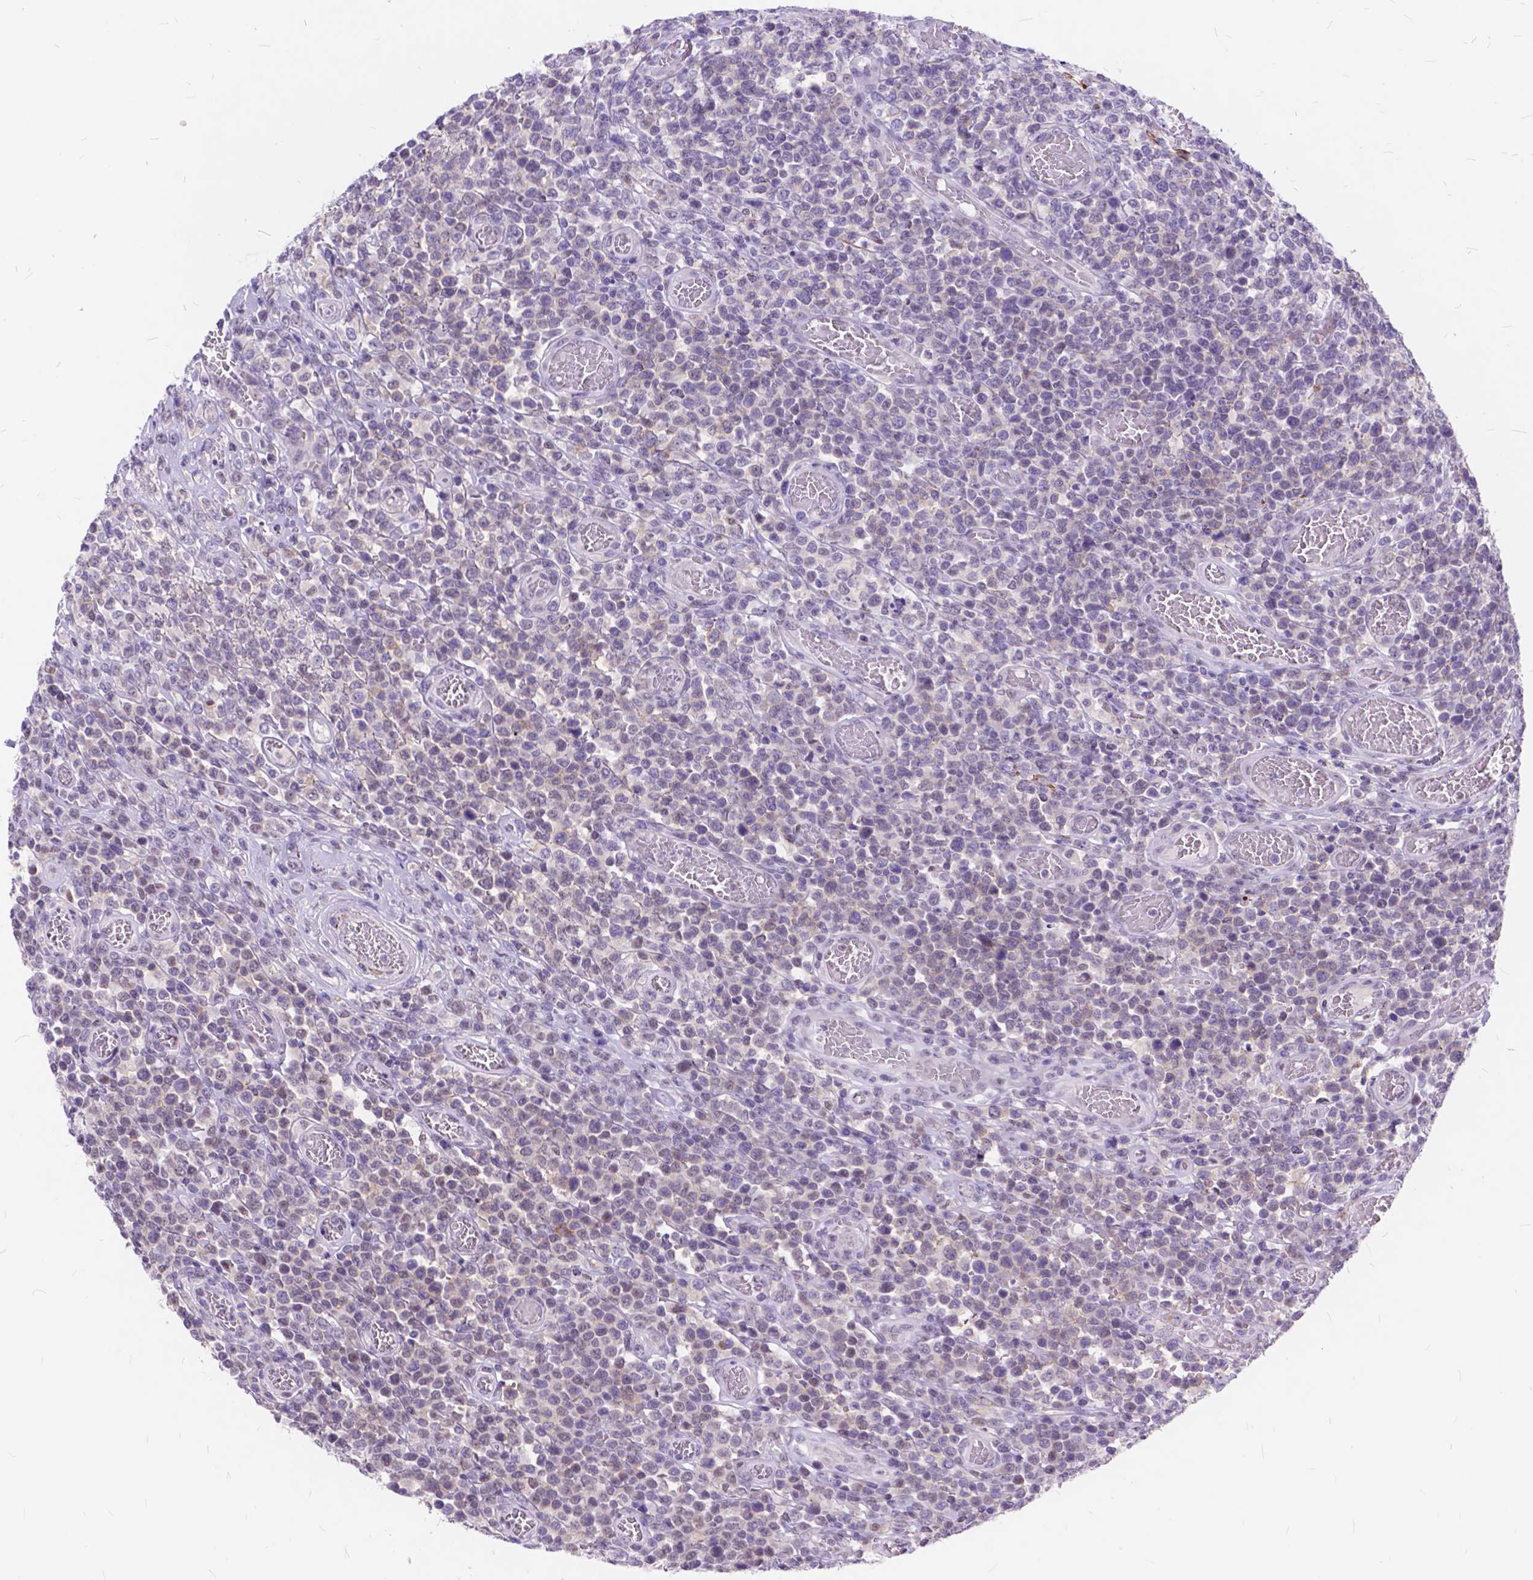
{"staining": {"intensity": "negative", "quantity": "none", "location": "none"}, "tissue": "lymphoma", "cell_type": "Tumor cells", "image_type": "cancer", "snomed": [{"axis": "morphology", "description": "Malignant lymphoma, non-Hodgkin's type, High grade"}, {"axis": "topography", "description": "Soft tissue"}], "caption": "Histopathology image shows no protein staining in tumor cells of lymphoma tissue.", "gene": "MAN2C1", "patient": {"sex": "female", "age": 56}}